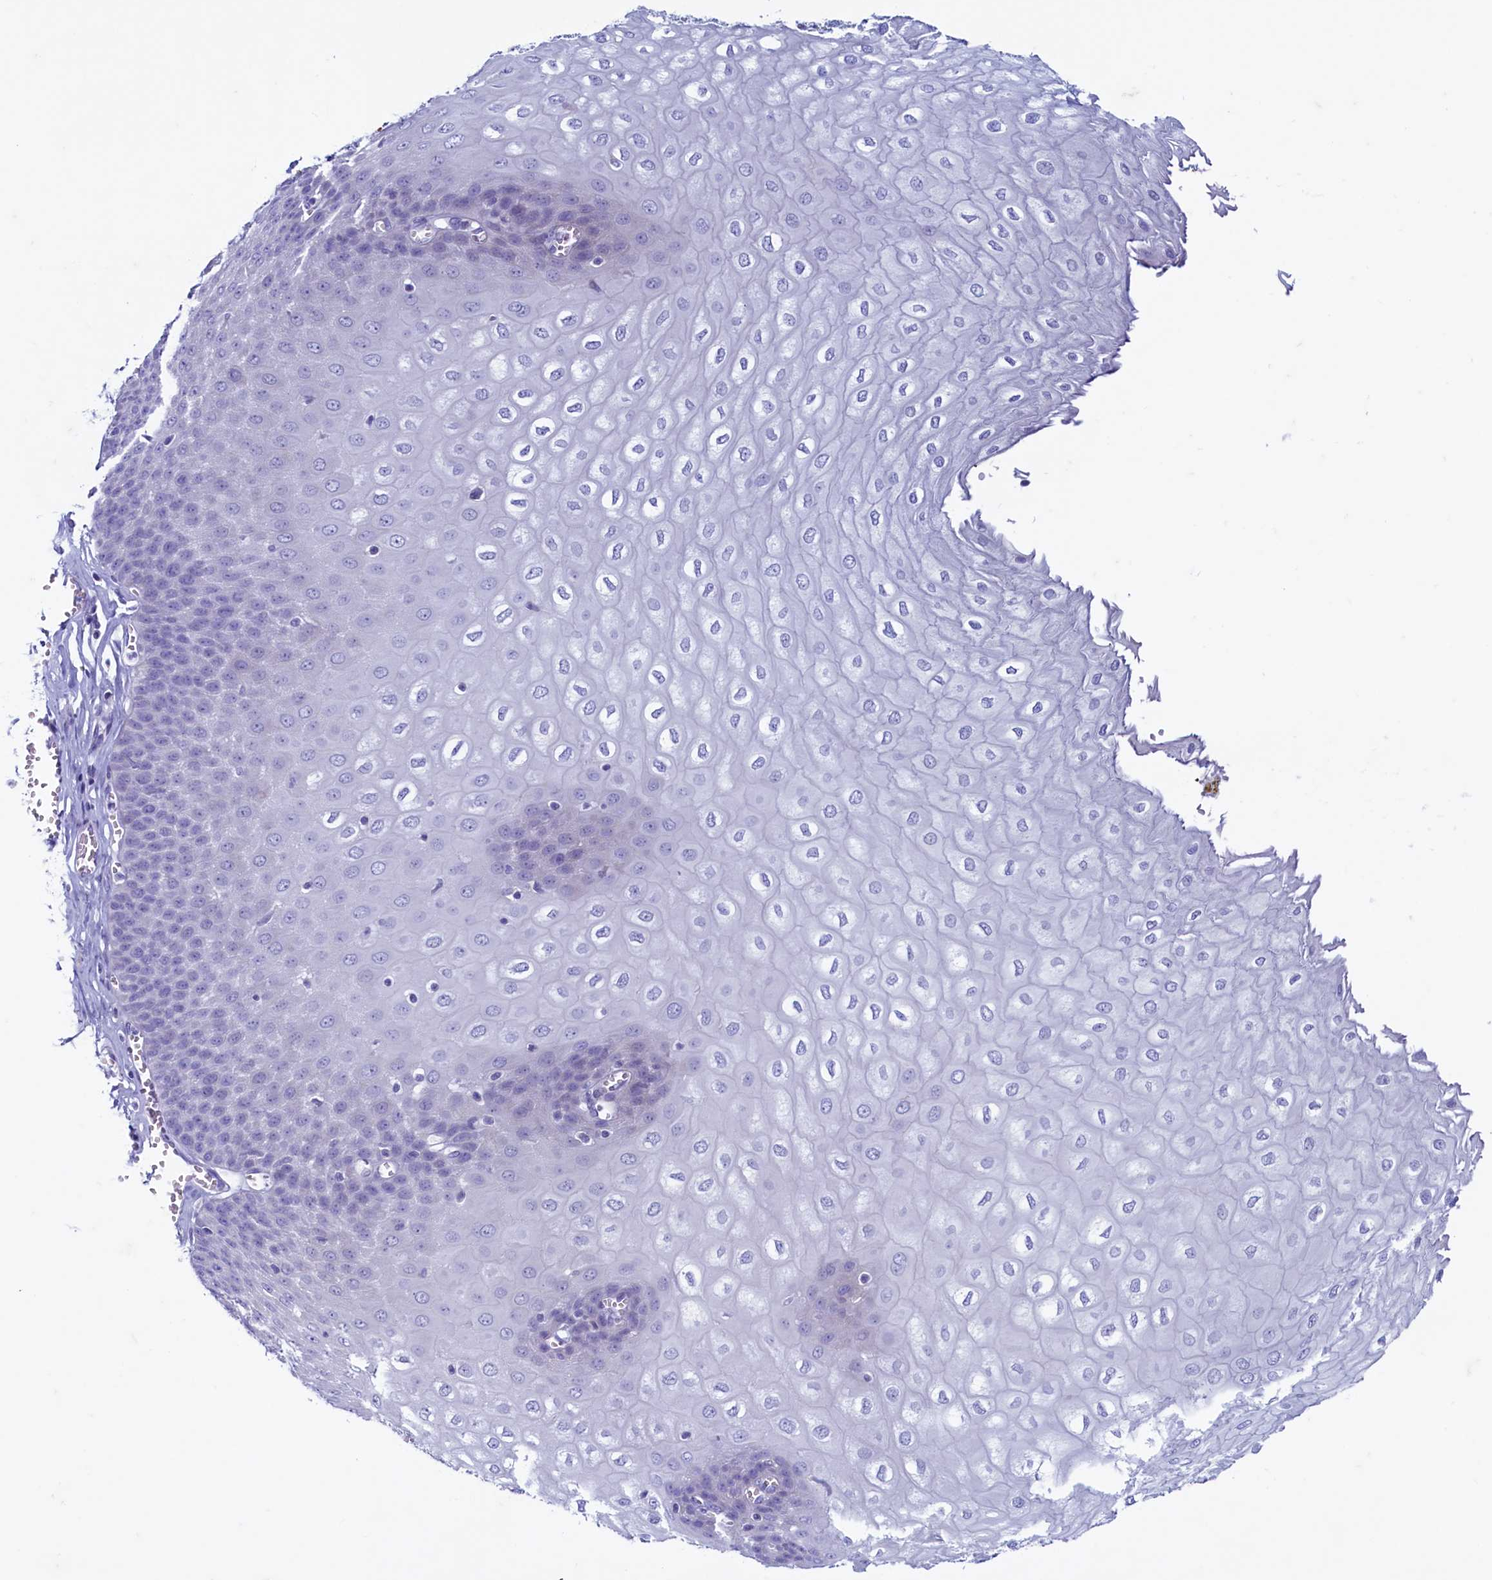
{"staining": {"intensity": "negative", "quantity": "none", "location": "none"}, "tissue": "esophagus", "cell_type": "Squamous epithelial cells", "image_type": "normal", "snomed": [{"axis": "morphology", "description": "Normal tissue, NOS"}, {"axis": "topography", "description": "Esophagus"}], "caption": "DAB immunohistochemical staining of unremarkable esophagus demonstrates no significant positivity in squamous epithelial cells.", "gene": "MAP1LC3A", "patient": {"sex": "male", "age": 60}}